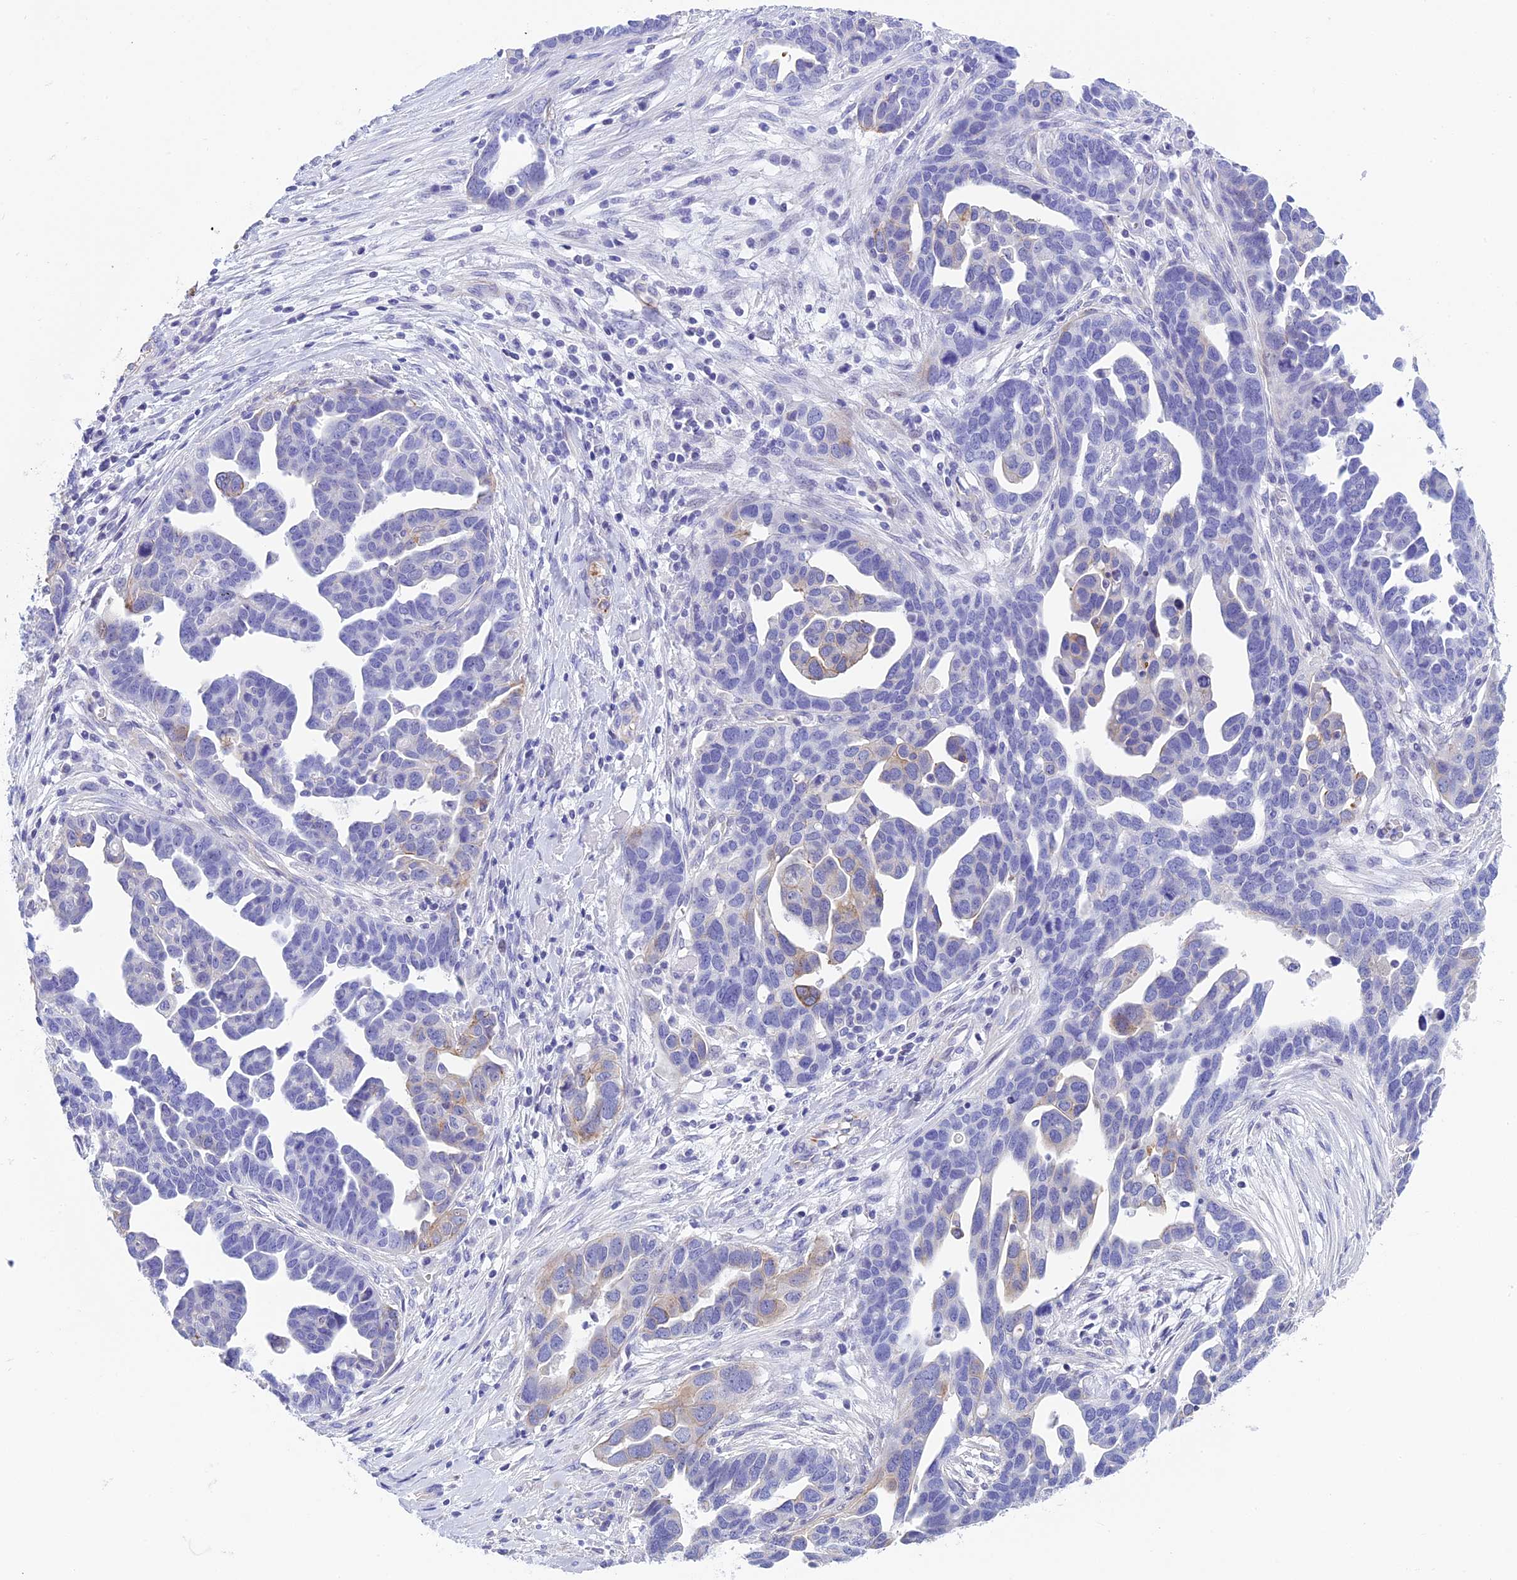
{"staining": {"intensity": "negative", "quantity": "none", "location": "none"}, "tissue": "ovarian cancer", "cell_type": "Tumor cells", "image_type": "cancer", "snomed": [{"axis": "morphology", "description": "Cystadenocarcinoma, serous, NOS"}, {"axis": "topography", "description": "Ovary"}], "caption": "Protein analysis of ovarian serous cystadenocarcinoma reveals no significant expression in tumor cells.", "gene": "TACSTD2", "patient": {"sex": "female", "age": 54}}